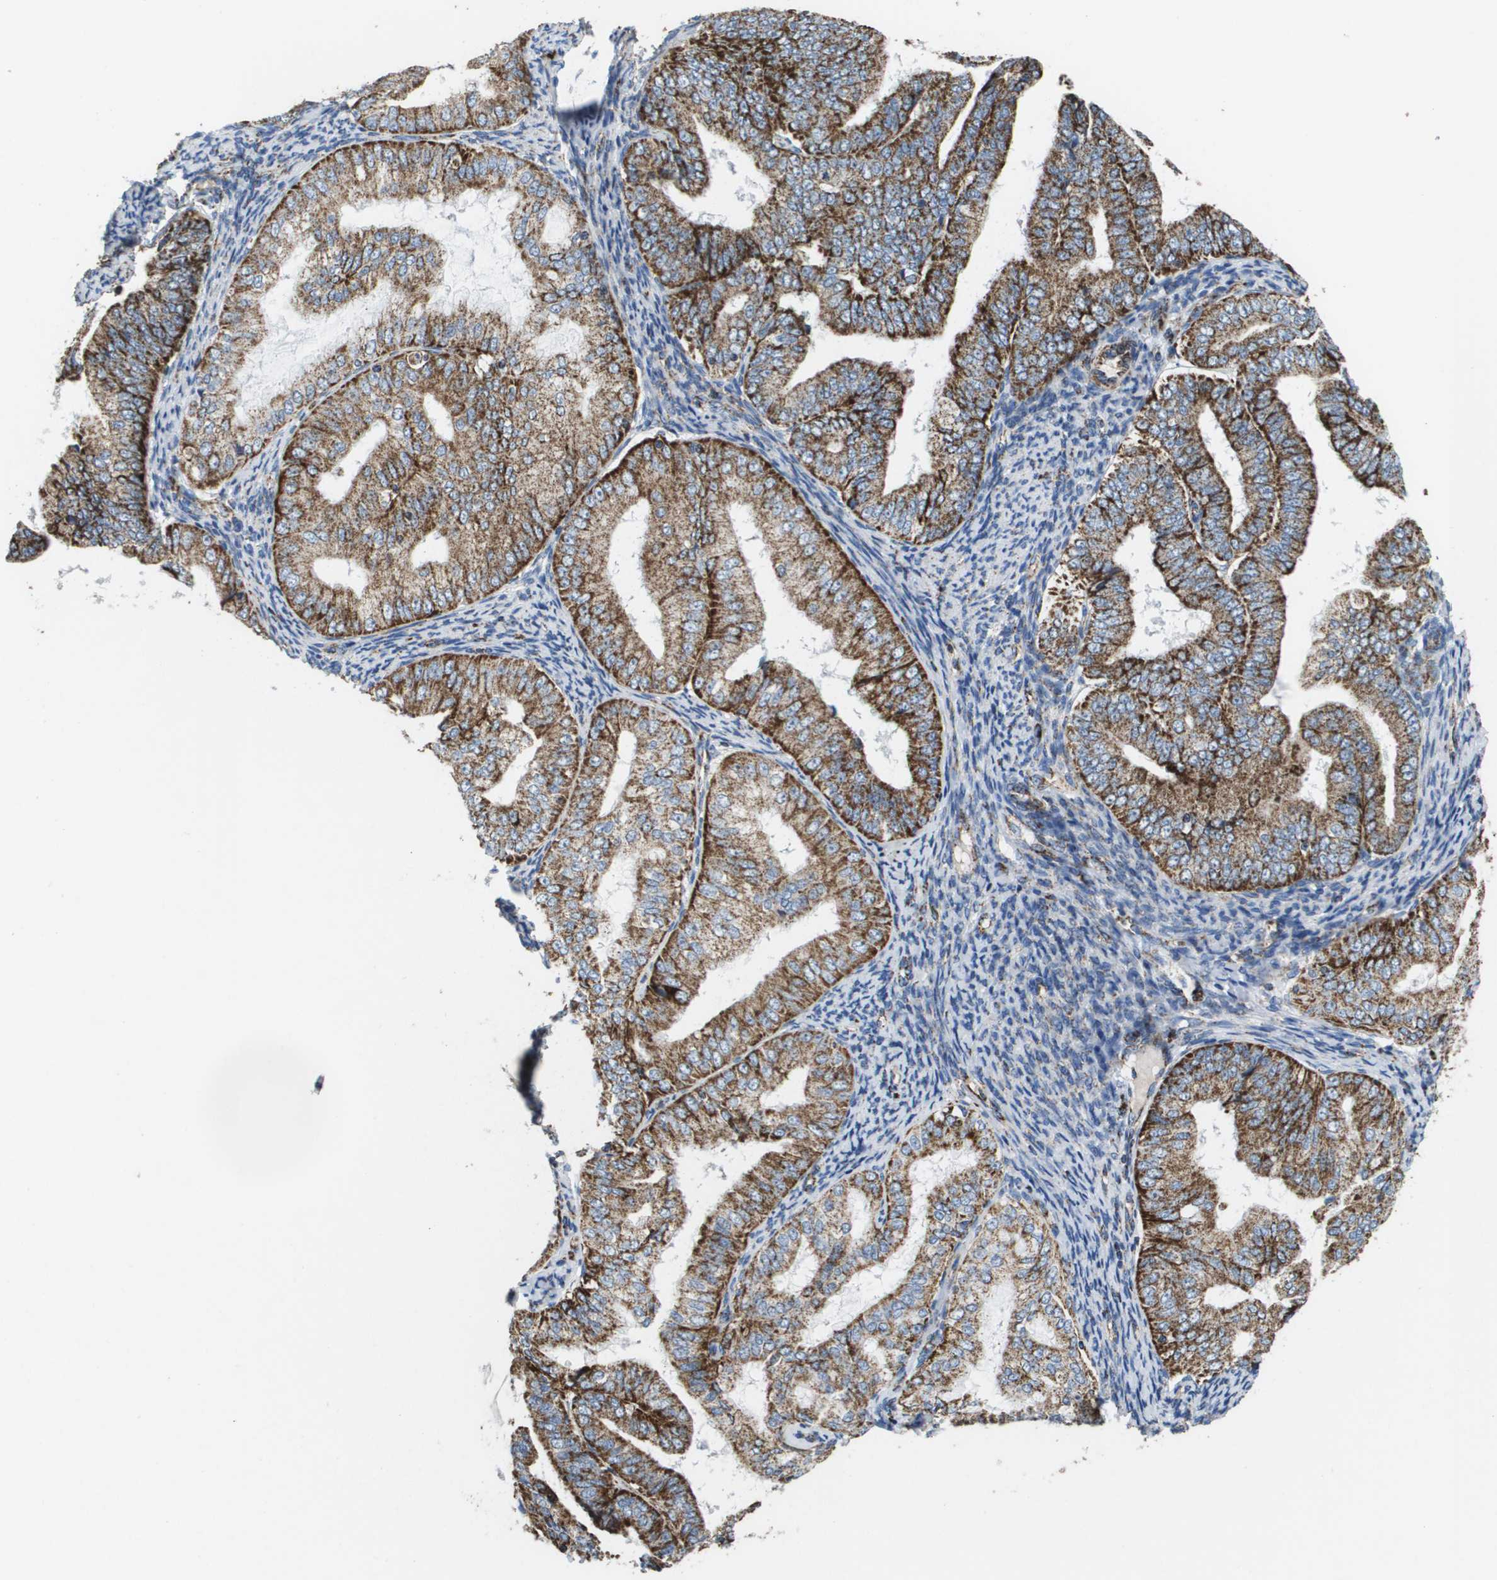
{"staining": {"intensity": "strong", "quantity": ">75%", "location": "cytoplasmic/membranous"}, "tissue": "endometrial cancer", "cell_type": "Tumor cells", "image_type": "cancer", "snomed": [{"axis": "morphology", "description": "Adenocarcinoma, NOS"}, {"axis": "topography", "description": "Endometrium"}], "caption": "There is high levels of strong cytoplasmic/membranous staining in tumor cells of endometrial cancer (adenocarcinoma), as demonstrated by immunohistochemical staining (brown color).", "gene": "ATP5F1B", "patient": {"sex": "female", "age": 63}}